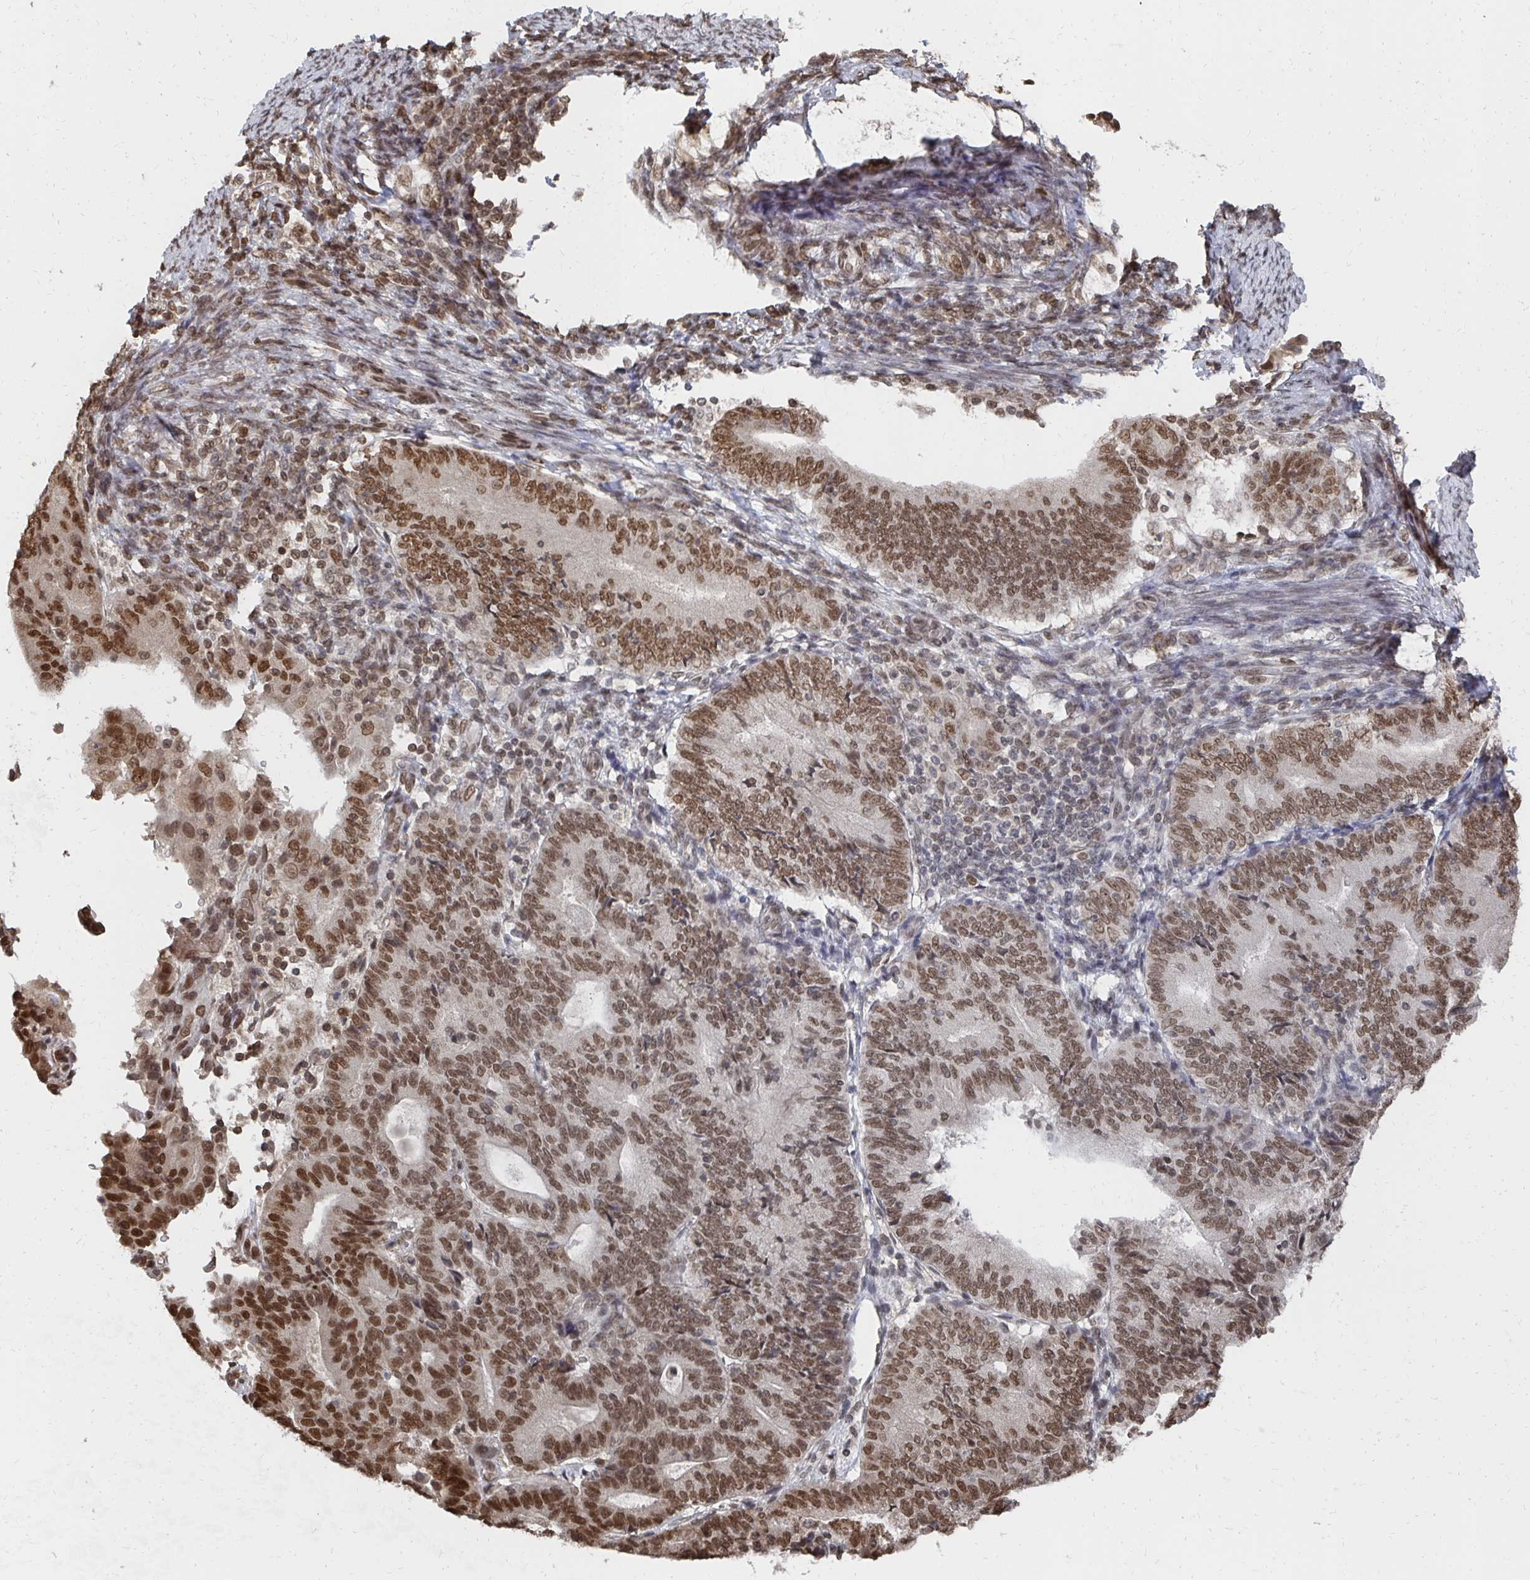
{"staining": {"intensity": "moderate", "quantity": ">75%", "location": "nuclear"}, "tissue": "endometrial cancer", "cell_type": "Tumor cells", "image_type": "cancer", "snomed": [{"axis": "morphology", "description": "Adenocarcinoma, NOS"}, {"axis": "topography", "description": "Endometrium"}], "caption": "Tumor cells demonstrate medium levels of moderate nuclear staining in approximately >75% of cells in human endometrial adenocarcinoma.", "gene": "GTF3C6", "patient": {"sex": "female", "age": 70}}